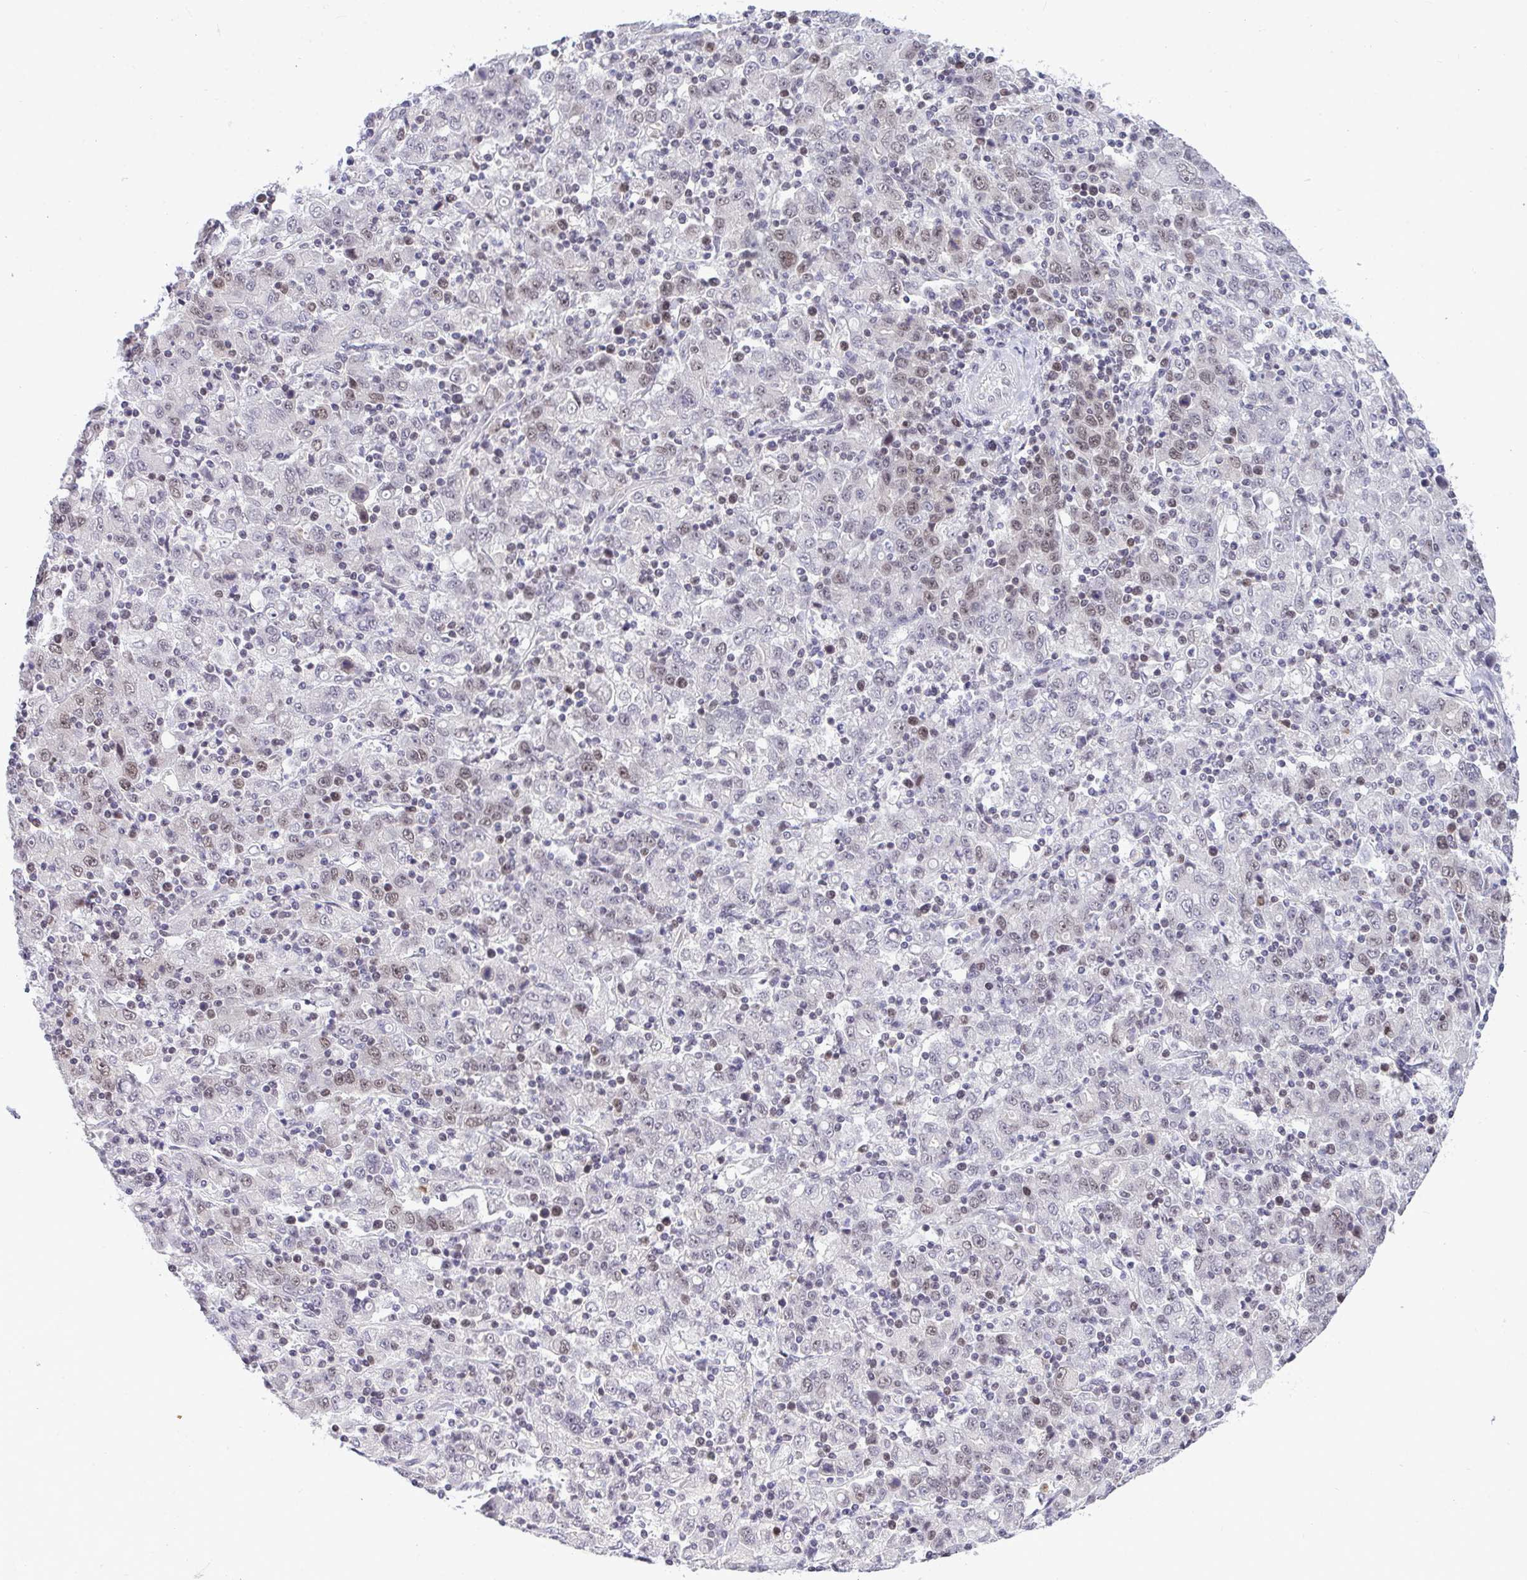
{"staining": {"intensity": "weak", "quantity": "25%-75%", "location": "nuclear"}, "tissue": "stomach cancer", "cell_type": "Tumor cells", "image_type": "cancer", "snomed": [{"axis": "morphology", "description": "Adenocarcinoma, NOS"}, {"axis": "topography", "description": "Stomach, upper"}], "caption": "A brown stain shows weak nuclear positivity of a protein in stomach cancer tumor cells.", "gene": "RFC4", "patient": {"sex": "male", "age": 69}}